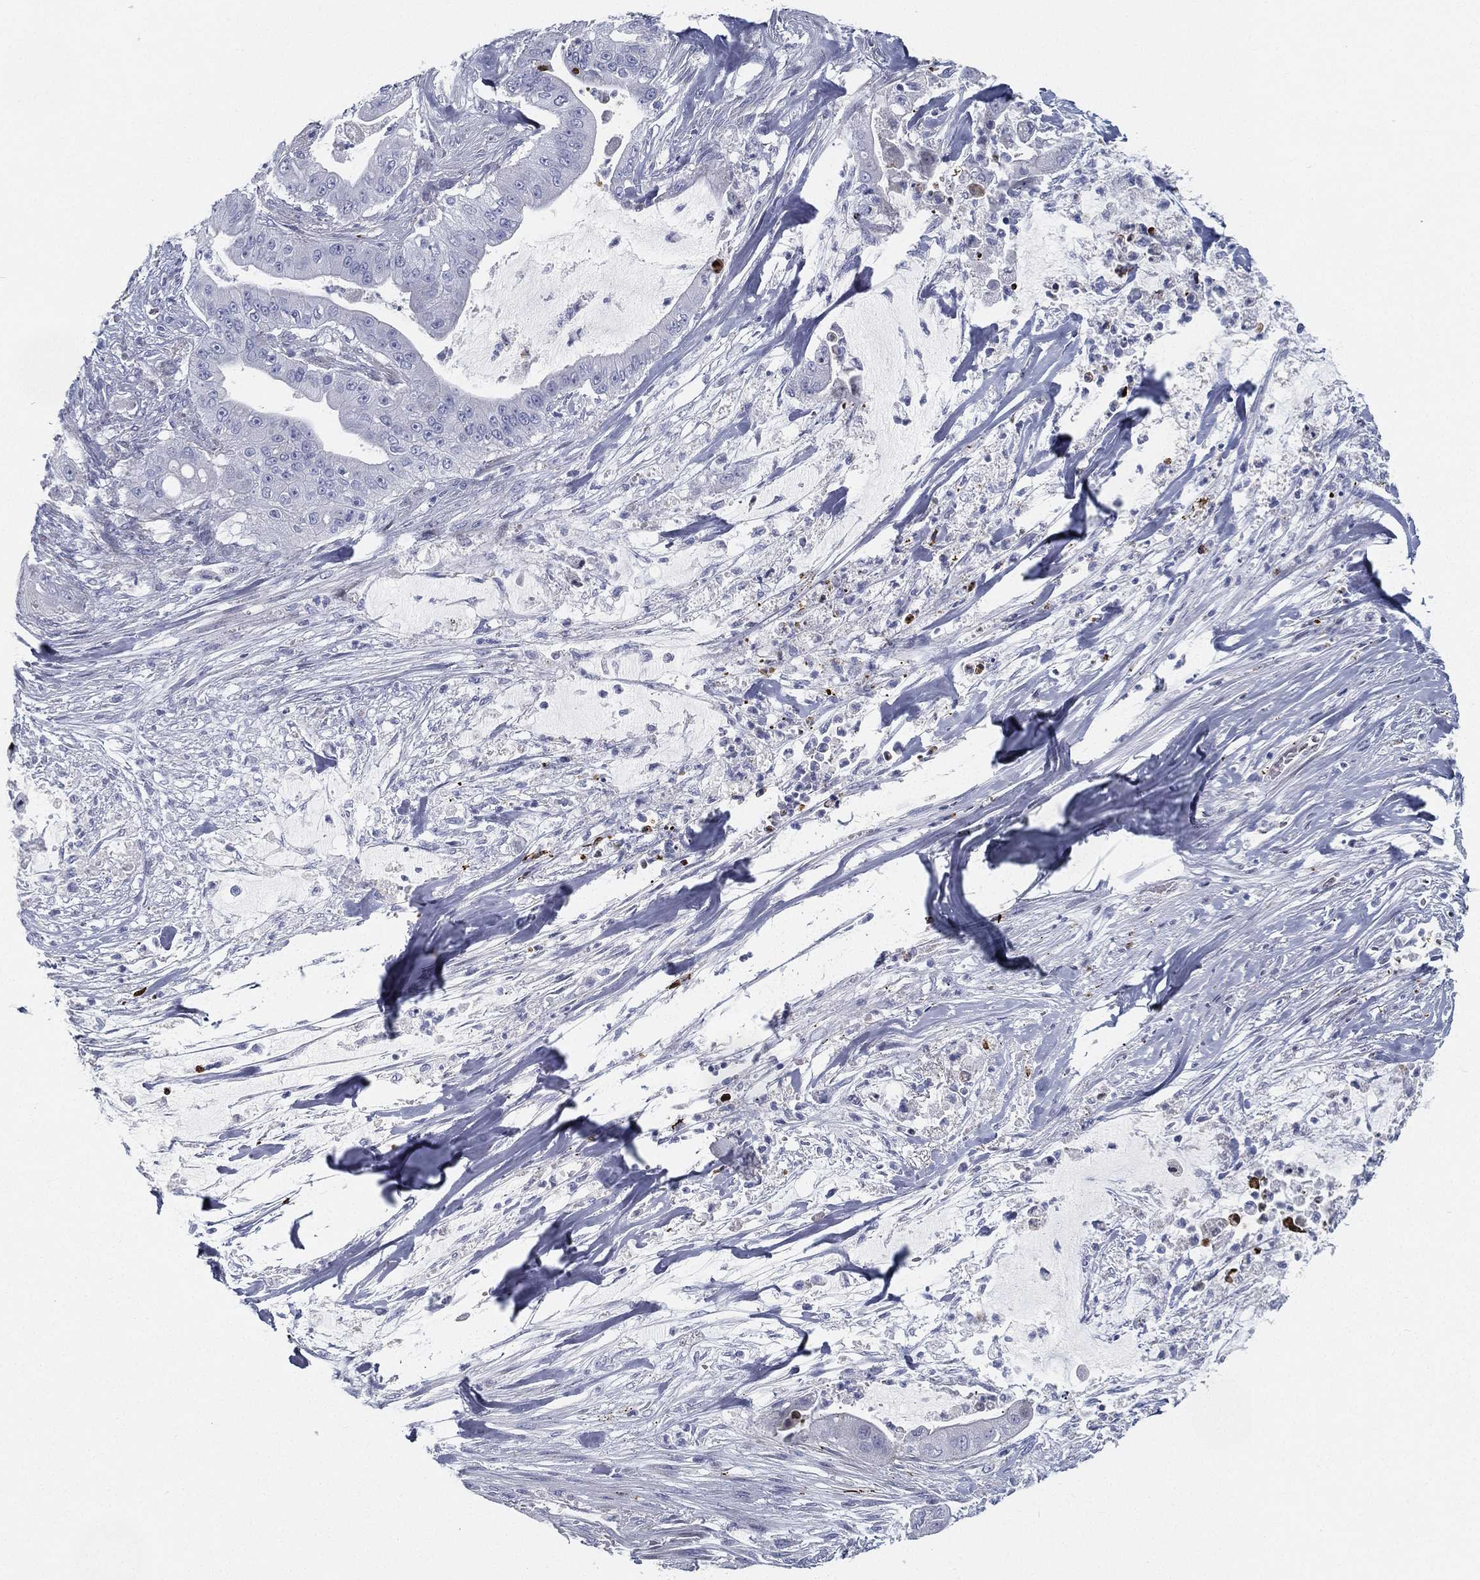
{"staining": {"intensity": "negative", "quantity": "none", "location": "none"}, "tissue": "pancreatic cancer", "cell_type": "Tumor cells", "image_type": "cancer", "snomed": [{"axis": "morphology", "description": "Normal tissue, NOS"}, {"axis": "morphology", "description": "Inflammation, NOS"}, {"axis": "morphology", "description": "Adenocarcinoma, NOS"}, {"axis": "topography", "description": "Pancreas"}], "caption": "High power microscopy micrograph of an immunohistochemistry image of pancreatic cancer (adenocarcinoma), revealing no significant positivity in tumor cells.", "gene": "SPPL2C", "patient": {"sex": "male", "age": 57}}